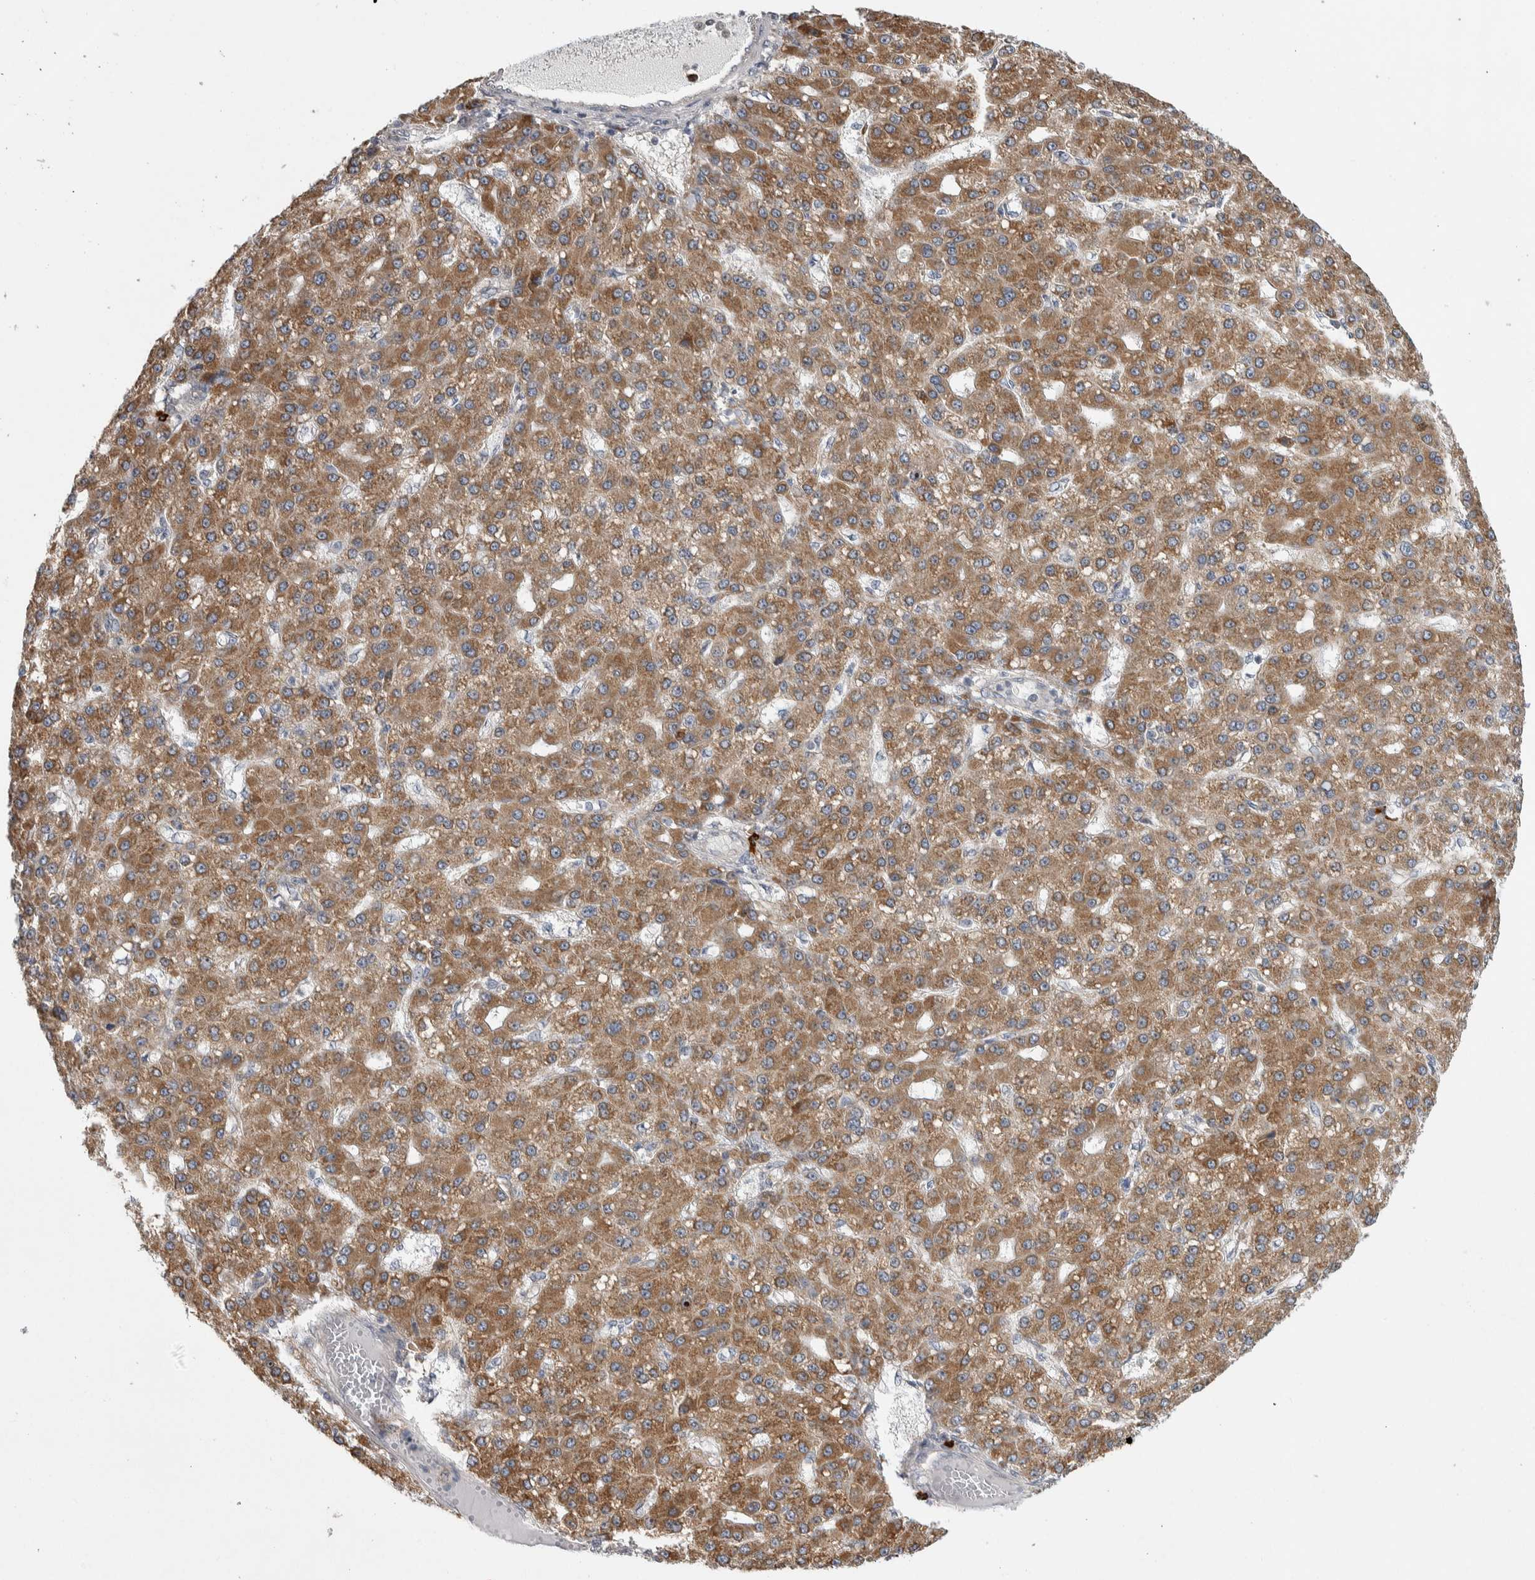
{"staining": {"intensity": "moderate", "quantity": ">75%", "location": "cytoplasmic/membranous"}, "tissue": "liver cancer", "cell_type": "Tumor cells", "image_type": "cancer", "snomed": [{"axis": "morphology", "description": "Carcinoma, Hepatocellular, NOS"}, {"axis": "topography", "description": "Liver"}], "caption": "Immunohistochemistry (IHC) staining of liver hepatocellular carcinoma, which exhibits medium levels of moderate cytoplasmic/membranous staining in approximately >75% of tumor cells indicating moderate cytoplasmic/membranous protein expression. The staining was performed using DAB (3,3'-diaminobenzidine) (brown) for protein detection and nuclei were counterstained in hematoxylin (blue).", "gene": "IBTK", "patient": {"sex": "male", "age": 67}}